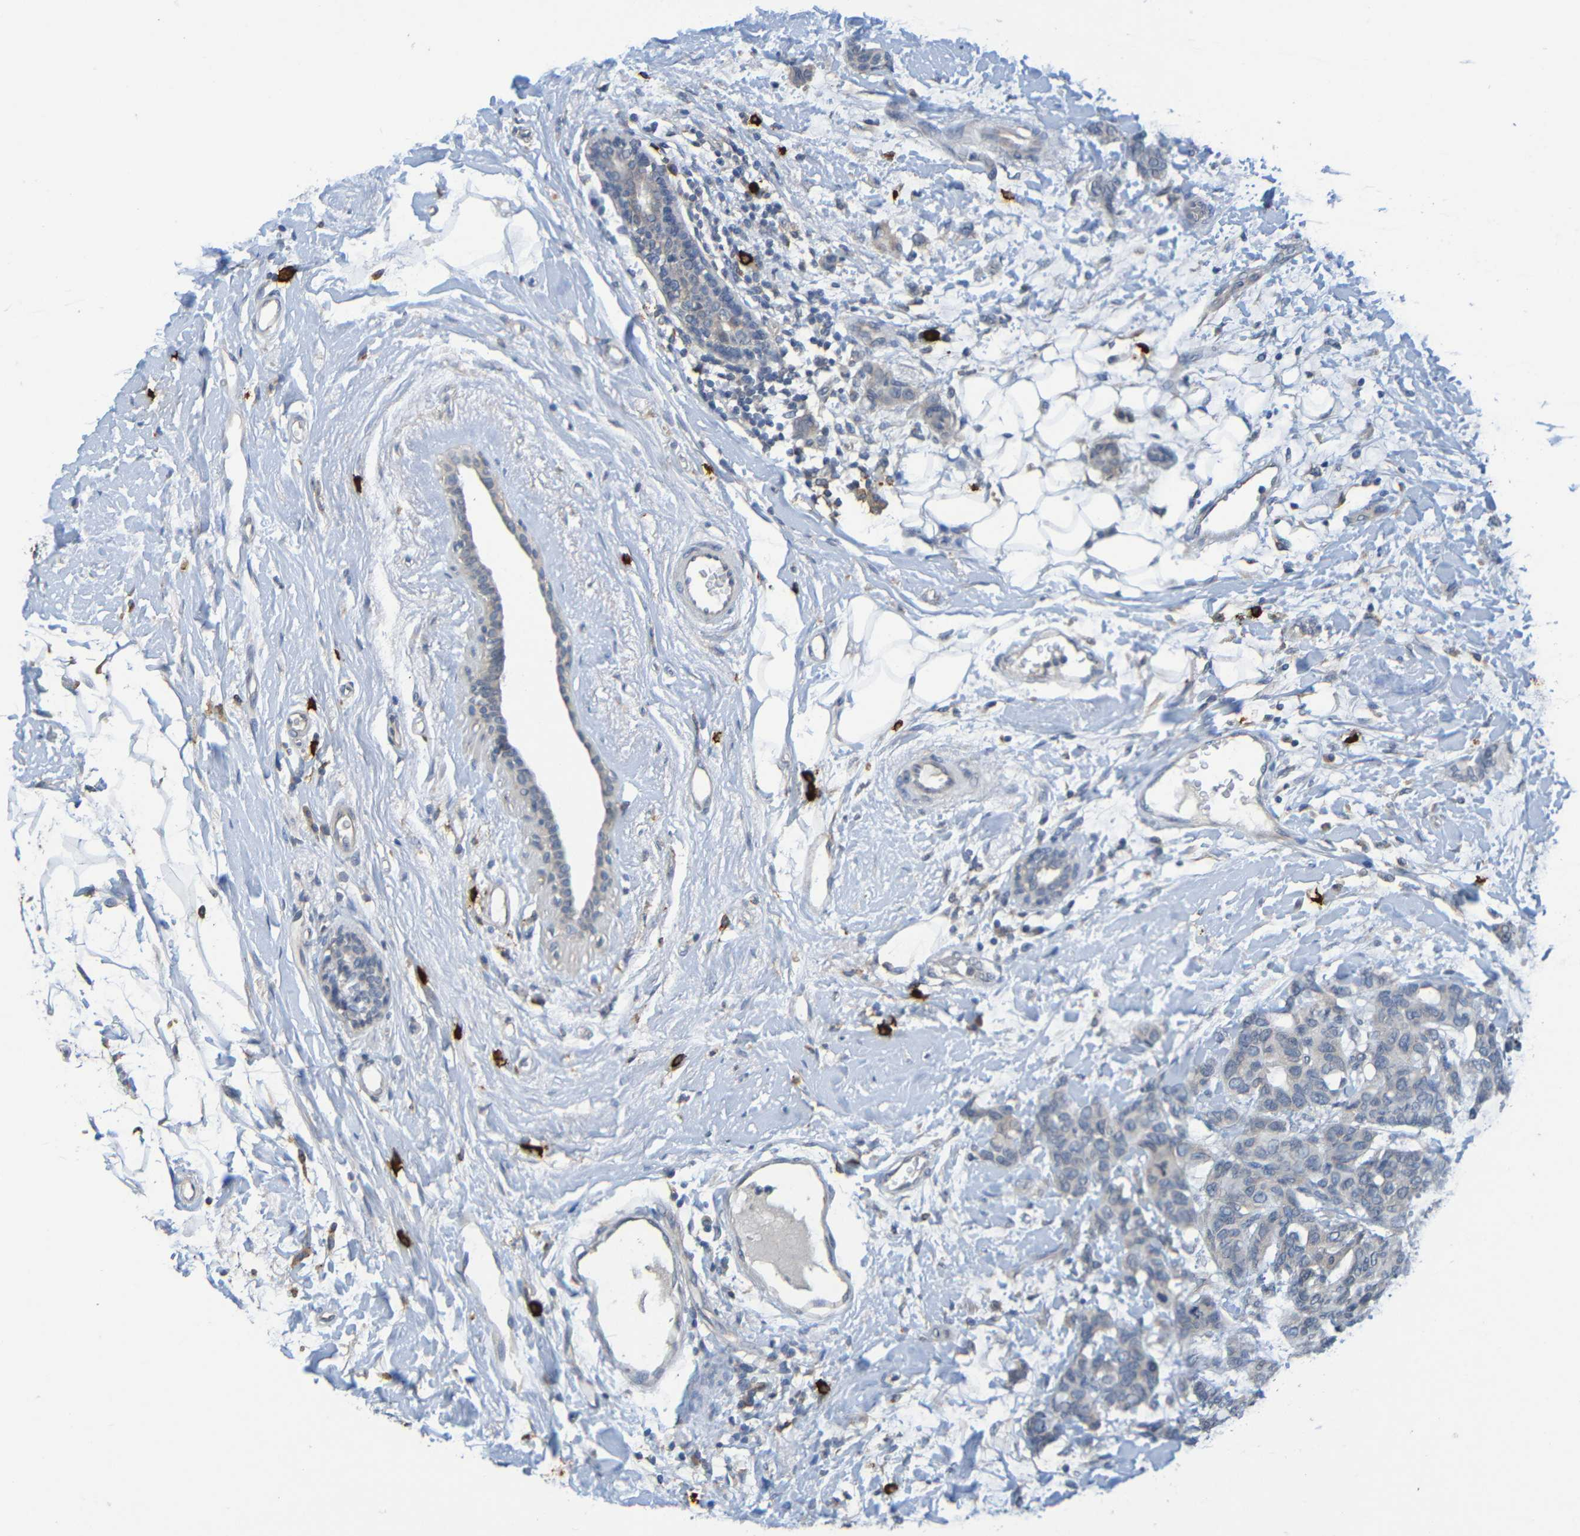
{"staining": {"intensity": "negative", "quantity": "none", "location": "none"}, "tissue": "breast cancer", "cell_type": "Tumor cells", "image_type": "cancer", "snomed": [{"axis": "morphology", "description": "Duct carcinoma"}, {"axis": "topography", "description": "Breast"}], "caption": "Image shows no significant protein expression in tumor cells of breast cancer. (Immunohistochemistry, brightfield microscopy, high magnification).", "gene": "C3AR1", "patient": {"sex": "female", "age": 87}}